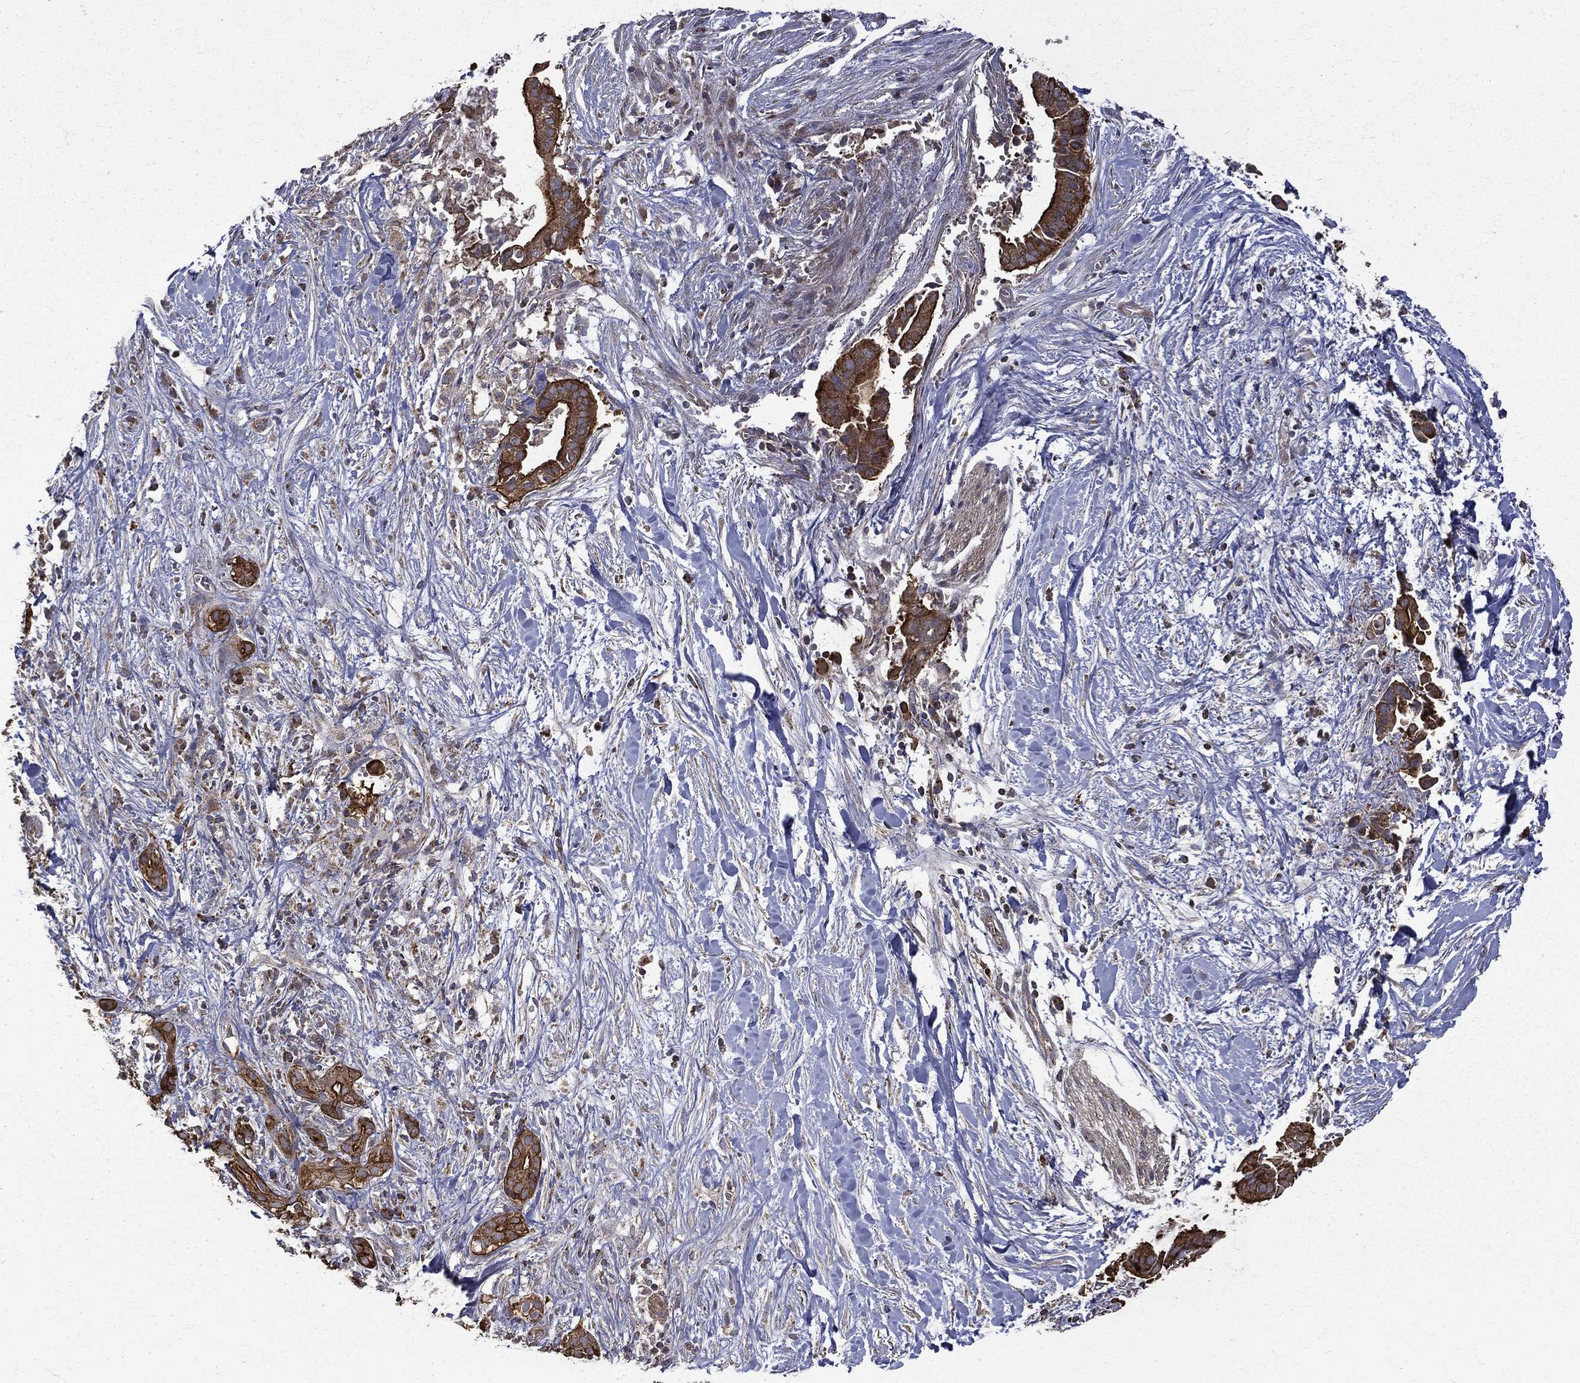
{"staining": {"intensity": "strong", "quantity": ">75%", "location": "cytoplasmic/membranous"}, "tissue": "pancreatic cancer", "cell_type": "Tumor cells", "image_type": "cancer", "snomed": [{"axis": "morphology", "description": "Adenocarcinoma, NOS"}, {"axis": "topography", "description": "Pancreas"}], "caption": "IHC staining of pancreatic cancer (adenocarcinoma), which reveals high levels of strong cytoplasmic/membranous staining in approximately >75% of tumor cells indicating strong cytoplasmic/membranous protein positivity. The staining was performed using DAB (3,3'-diaminobenzidine) (brown) for protein detection and nuclei were counterstained in hematoxylin (blue).", "gene": "RPGR", "patient": {"sex": "male", "age": 61}}